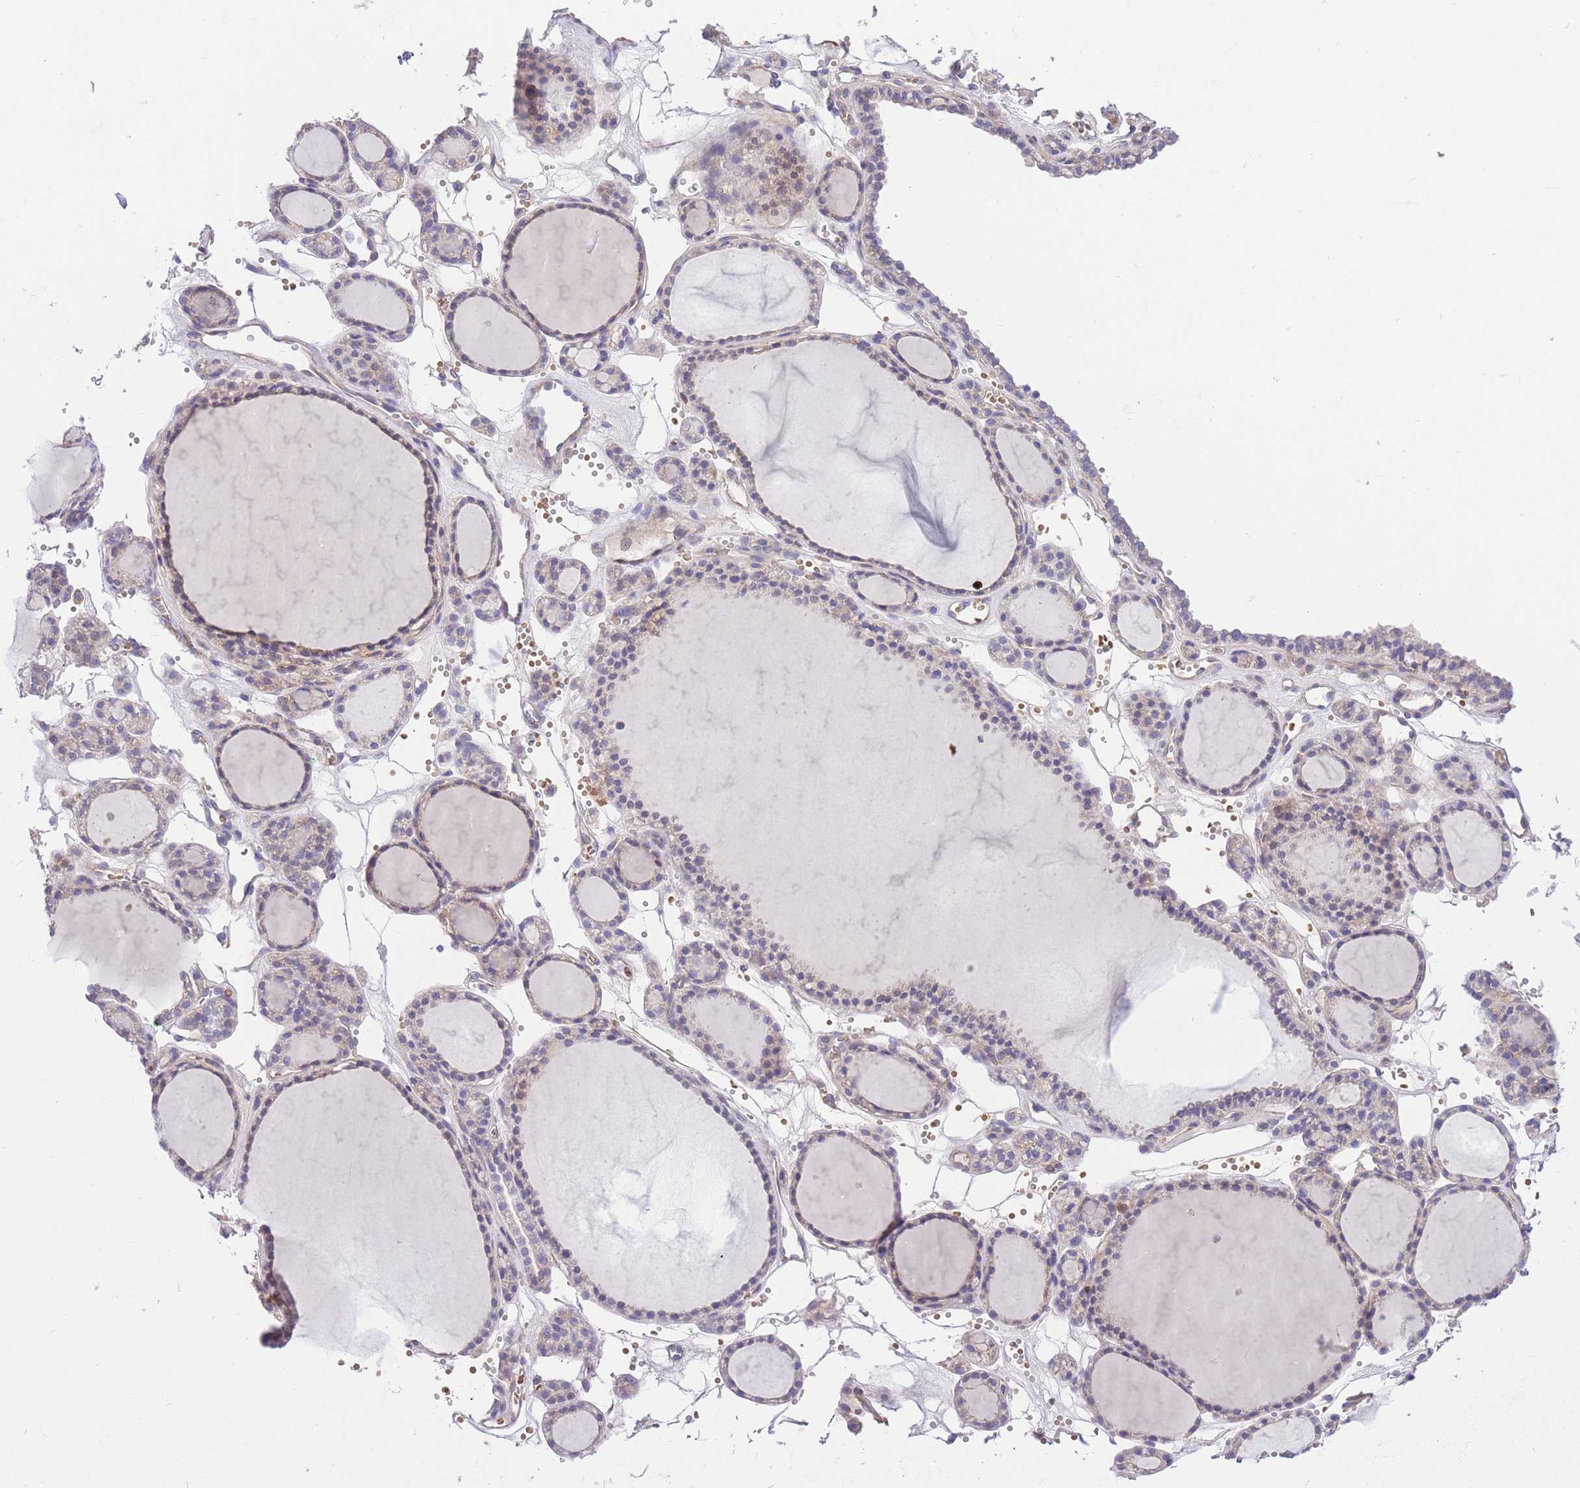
{"staining": {"intensity": "negative", "quantity": "none", "location": "none"}, "tissue": "thyroid gland", "cell_type": "Glandular cells", "image_type": "normal", "snomed": [{"axis": "morphology", "description": "Normal tissue, NOS"}, {"axis": "topography", "description": "Thyroid gland"}], "caption": "Thyroid gland was stained to show a protein in brown. There is no significant positivity in glandular cells. (DAB IHC with hematoxylin counter stain).", "gene": "INSYN2B", "patient": {"sex": "female", "age": 28}}